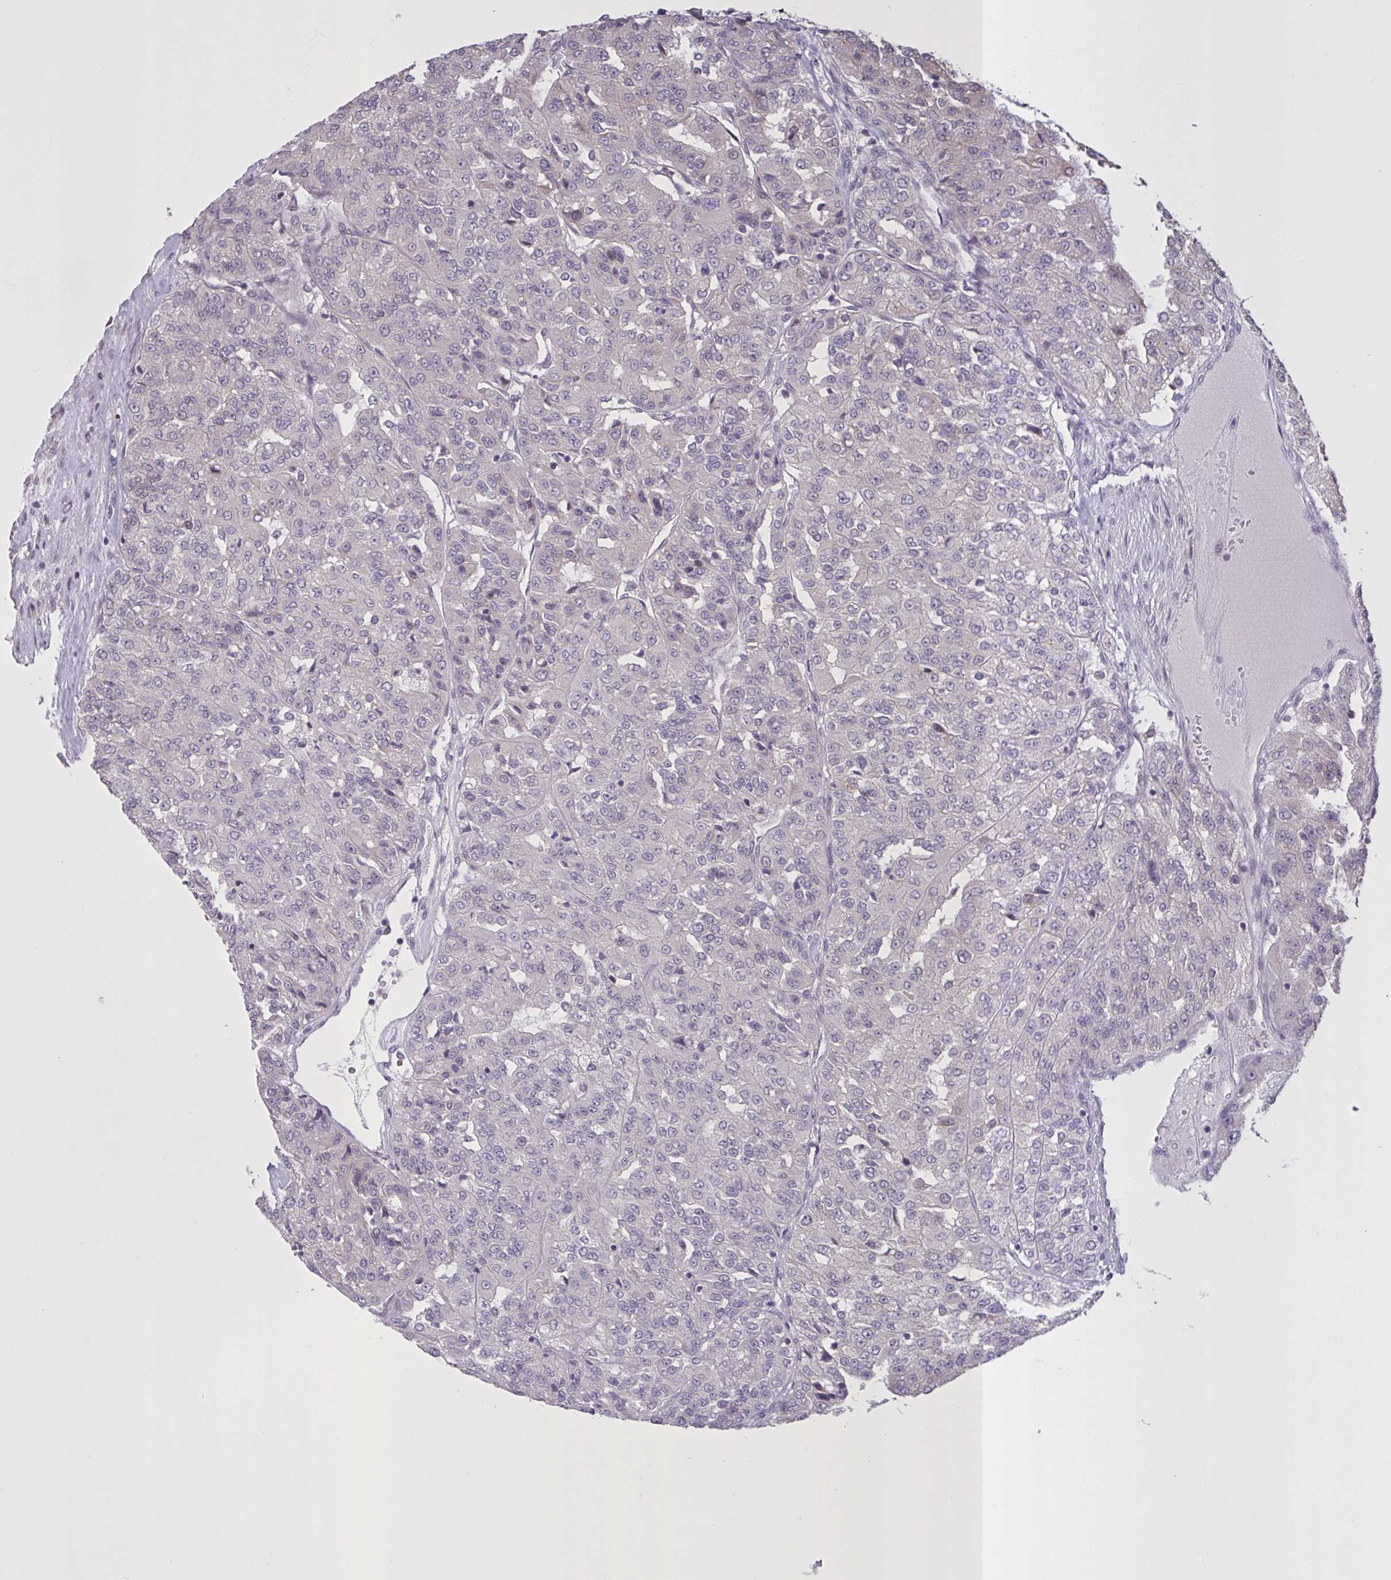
{"staining": {"intensity": "negative", "quantity": "none", "location": "none"}, "tissue": "renal cancer", "cell_type": "Tumor cells", "image_type": "cancer", "snomed": [{"axis": "morphology", "description": "Adenocarcinoma, NOS"}, {"axis": "topography", "description": "Kidney"}], "caption": "This image is of renal cancer stained with immunohistochemistry to label a protein in brown with the nuclei are counter-stained blue. There is no positivity in tumor cells.", "gene": "MRGPRX2", "patient": {"sex": "female", "age": 63}}